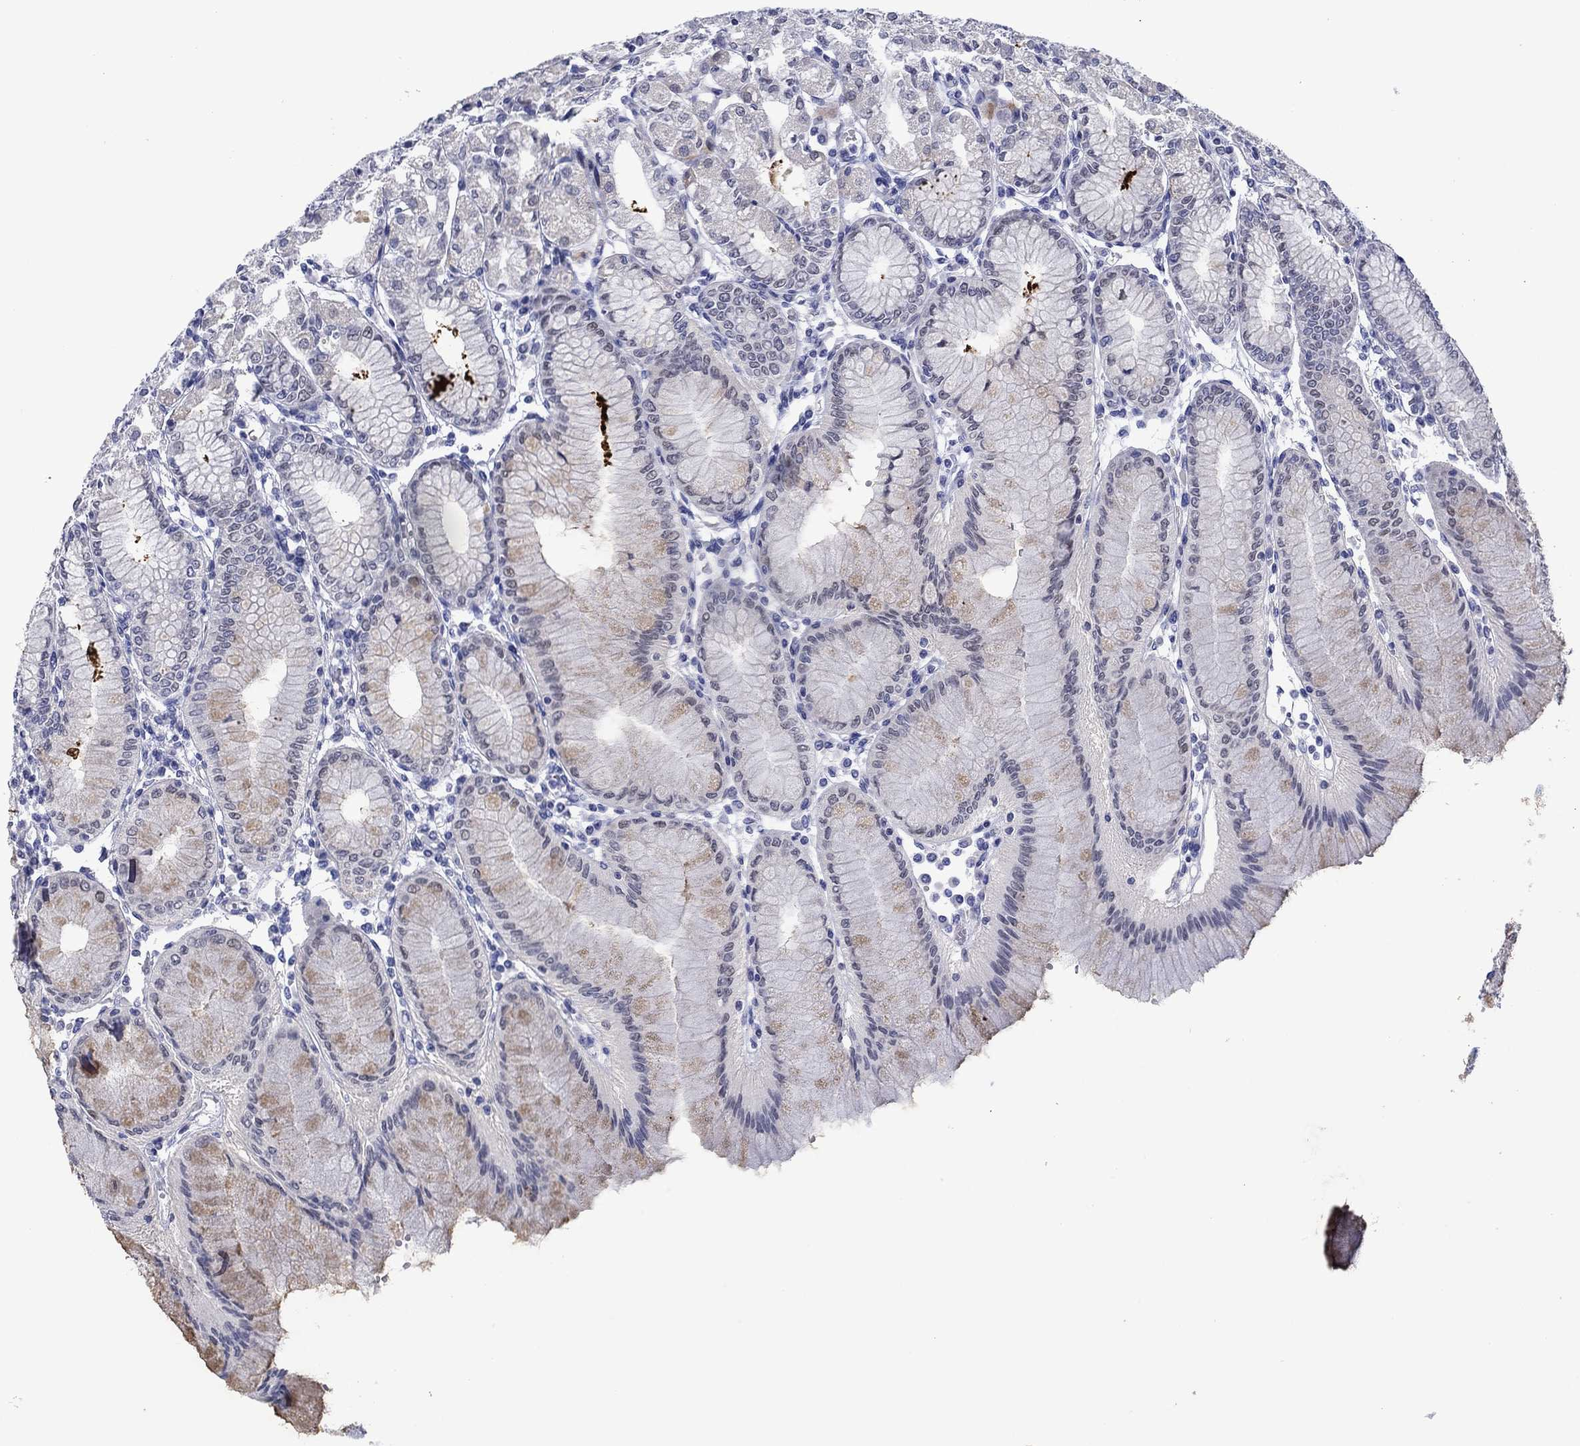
{"staining": {"intensity": "negative", "quantity": "none", "location": "none"}, "tissue": "stomach", "cell_type": "Glandular cells", "image_type": "normal", "snomed": [{"axis": "morphology", "description": "Normal tissue, NOS"}, {"axis": "topography", "description": "Skeletal muscle"}, {"axis": "topography", "description": "Stomach"}], "caption": "Protein analysis of unremarkable stomach demonstrates no significant staining in glandular cells.", "gene": "SVEP1", "patient": {"sex": "female", "age": 57}}